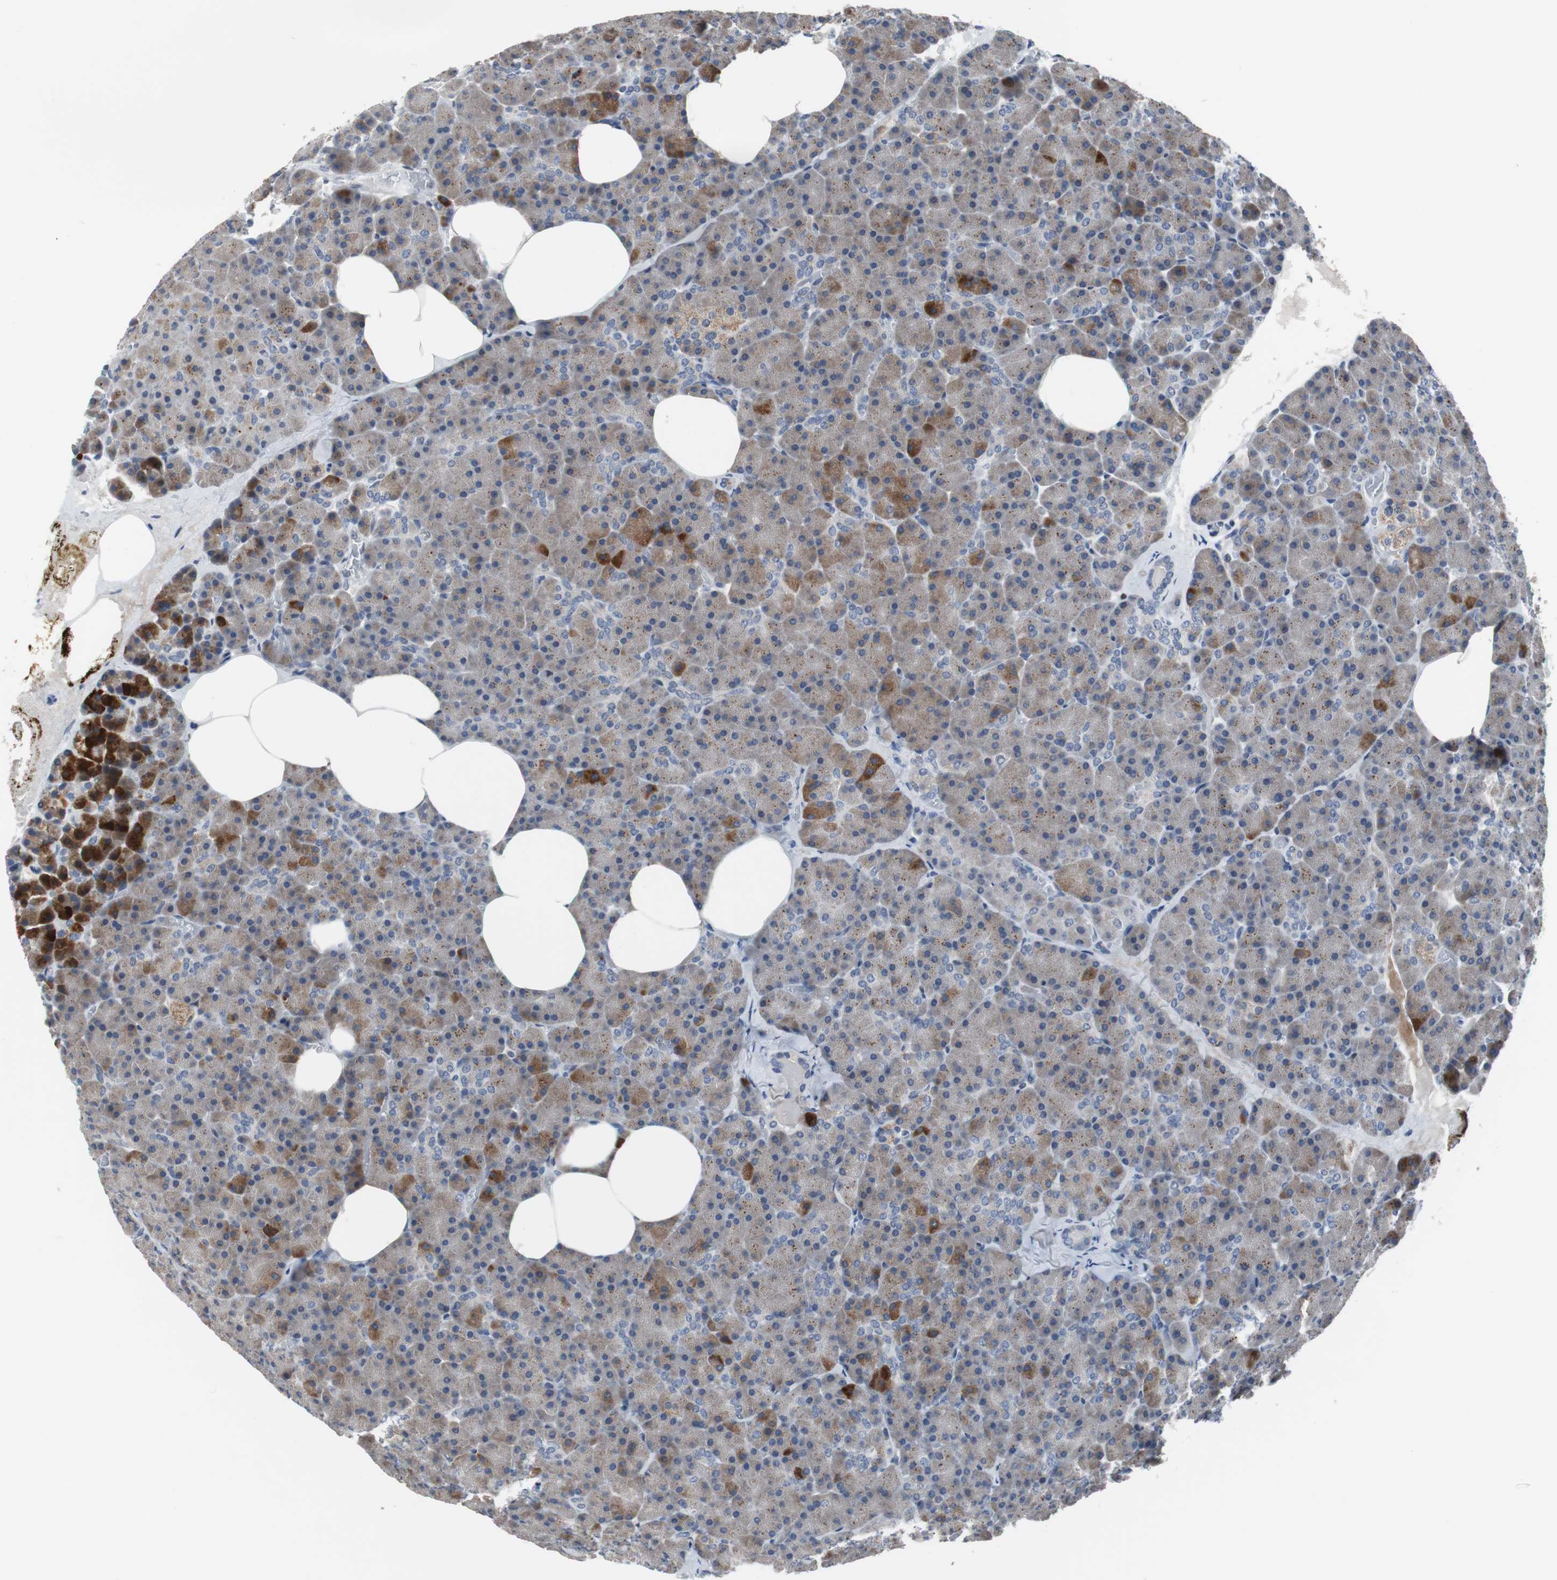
{"staining": {"intensity": "strong", "quantity": ">75%", "location": "cytoplasmic/membranous"}, "tissue": "pancreas", "cell_type": "Exocrine glandular cells", "image_type": "normal", "snomed": [{"axis": "morphology", "description": "Normal tissue, NOS"}, {"axis": "topography", "description": "Pancreas"}], "caption": "Brown immunohistochemical staining in unremarkable human pancreas demonstrates strong cytoplasmic/membranous expression in about >75% of exocrine glandular cells.", "gene": "TP63", "patient": {"sex": "female", "age": 35}}